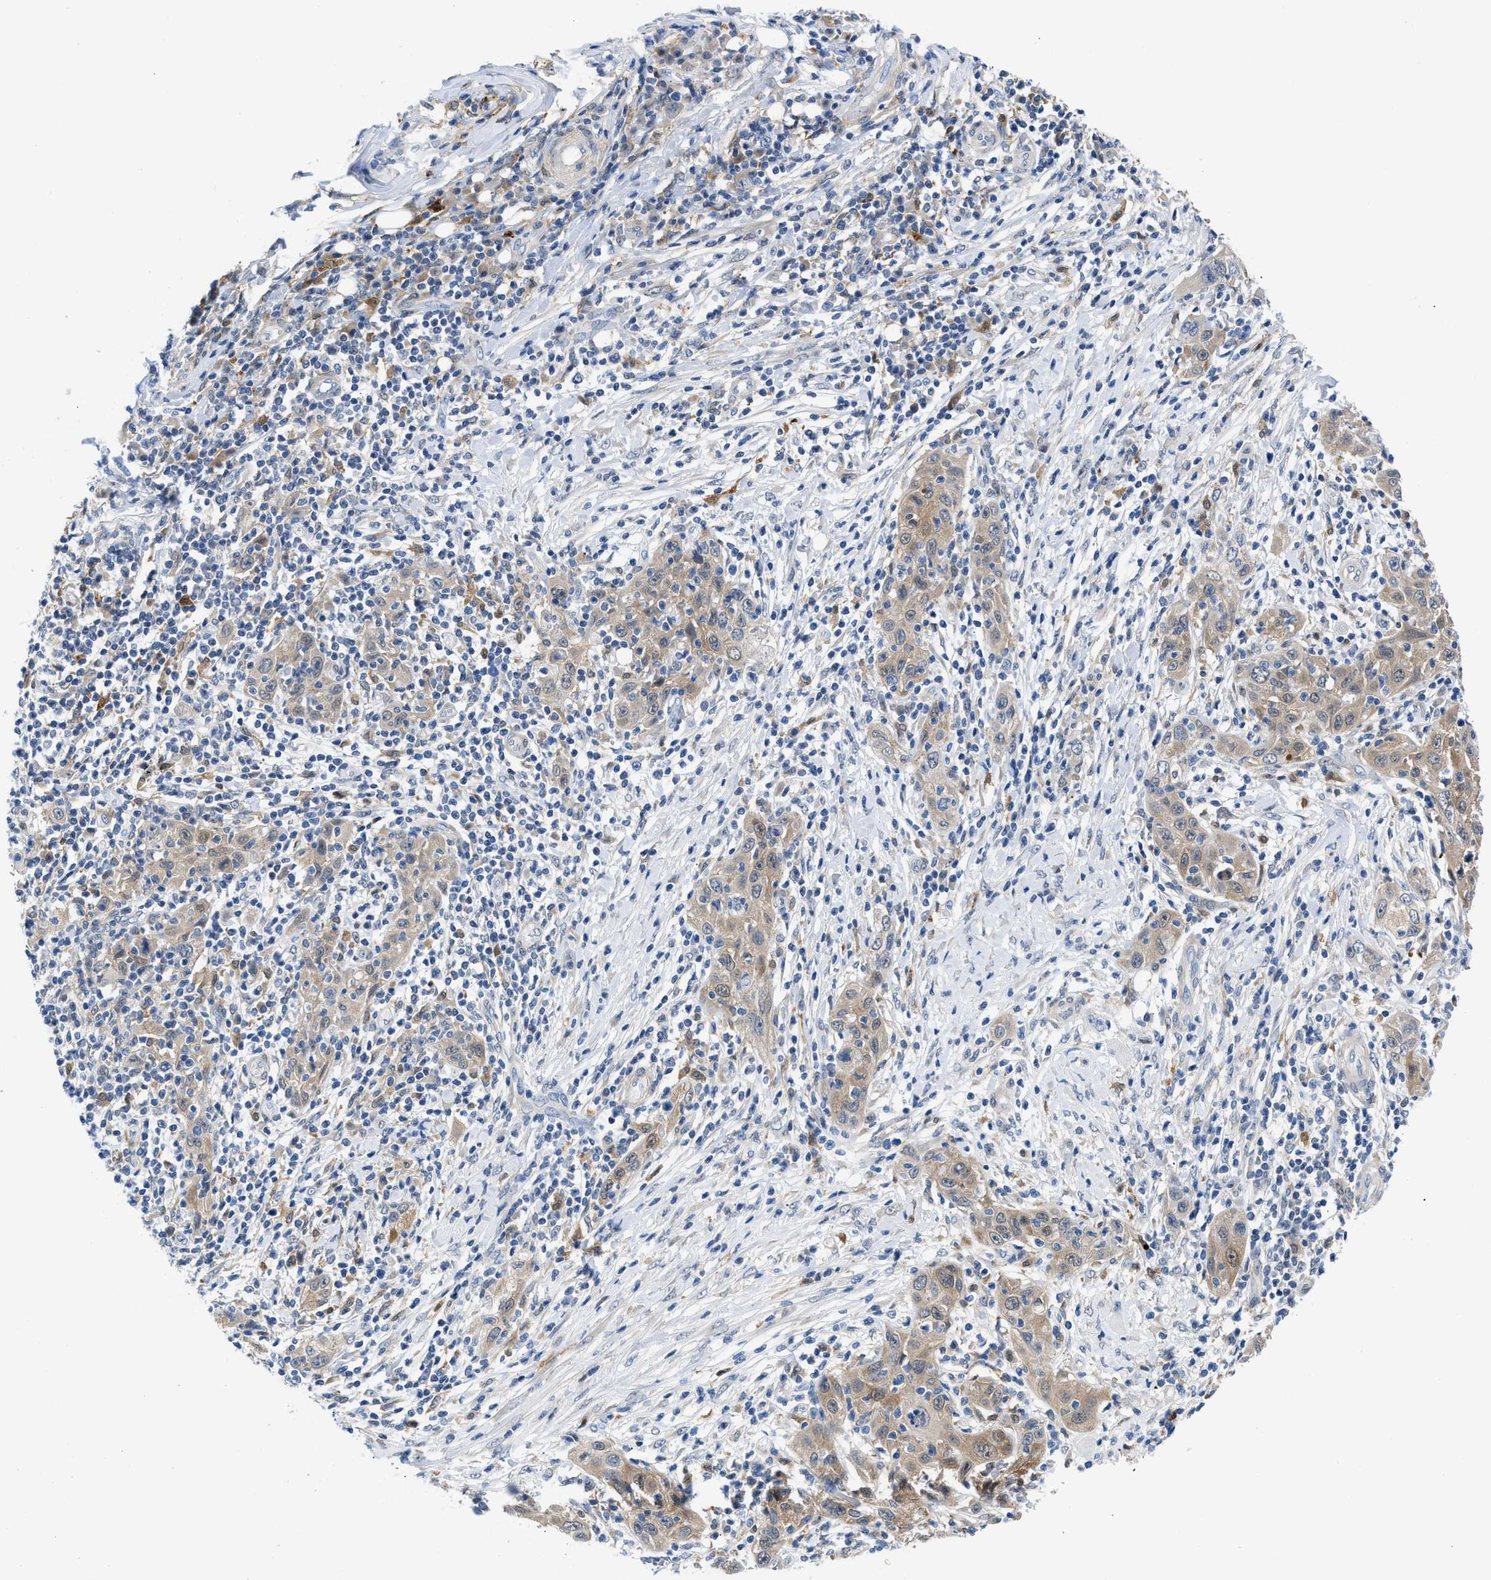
{"staining": {"intensity": "moderate", "quantity": ">75%", "location": "cytoplasmic/membranous,nuclear"}, "tissue": "skin cancer", "cell_type": "Tumor cells", "image_type": "cancer", "snomed": [{"axis": "morphology", "description": "Squamous cell carcinoma, NOS"}, {"axis": "topography", "description": "Skin"}], "caption": "Human squamous cell carcinoma (skin) stained with a brown dye reveals moderate cytoplasmic/membranous and nuclear positive positivity in approximately >75% of tumor cells.", "gene": "CBR1", "patient": {"sex": "female", "age": 88}}